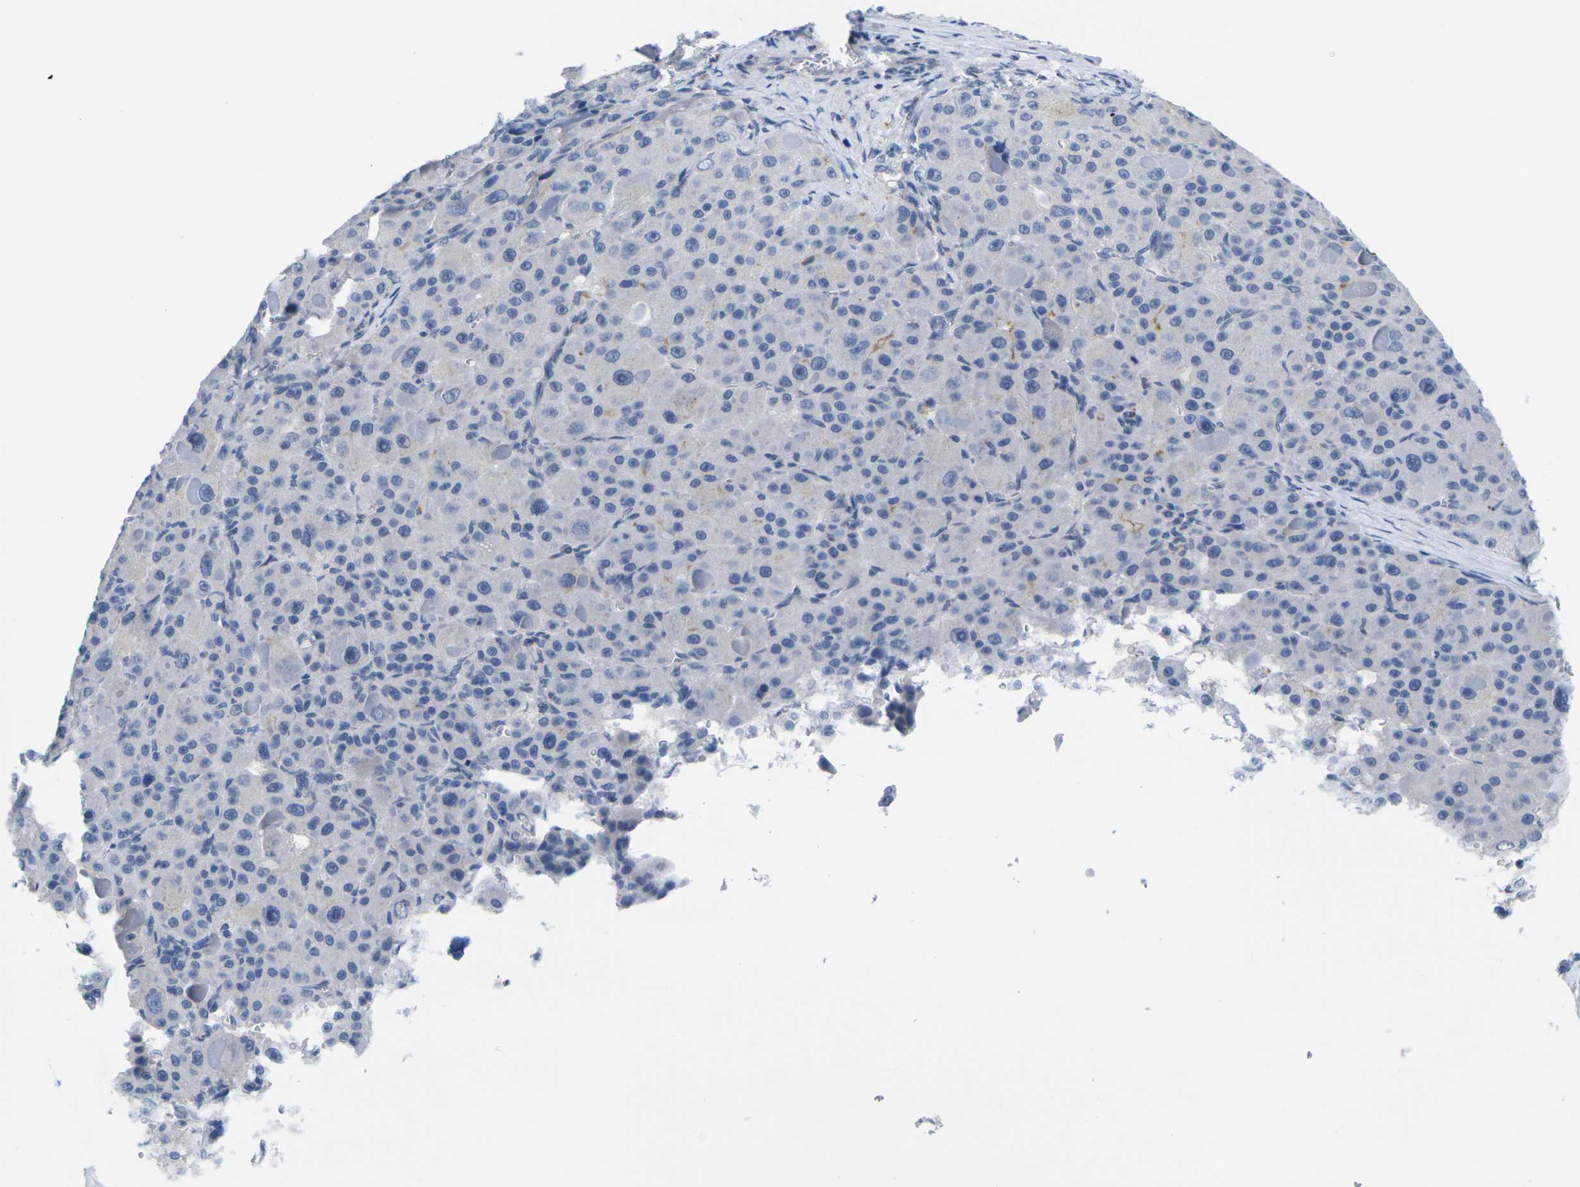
{"staining": {"intensity": "moderate", "quantity": "<25%", "location": "cytoplasmic/membranous"}, "tissue": "liver cancer", "cell_type": "Tumor cells", "image_type": "cancer", "snomed": [{"axis": "morphology", "description": "Carcinoma, Hepatocellular, NOS"}, {"axis": "topography", "description": "Liver"}], "caption": "Immunohistochemical staining of human liver cancer reveals low levels of moderate cytoplasmic/membranous protein expression in approximately <25% of tumor cells. (DAB = brown stain, brightfield microscopy at high magnification).", "gene": "CRK", "patient": {"sex": "male", "age": 76}}